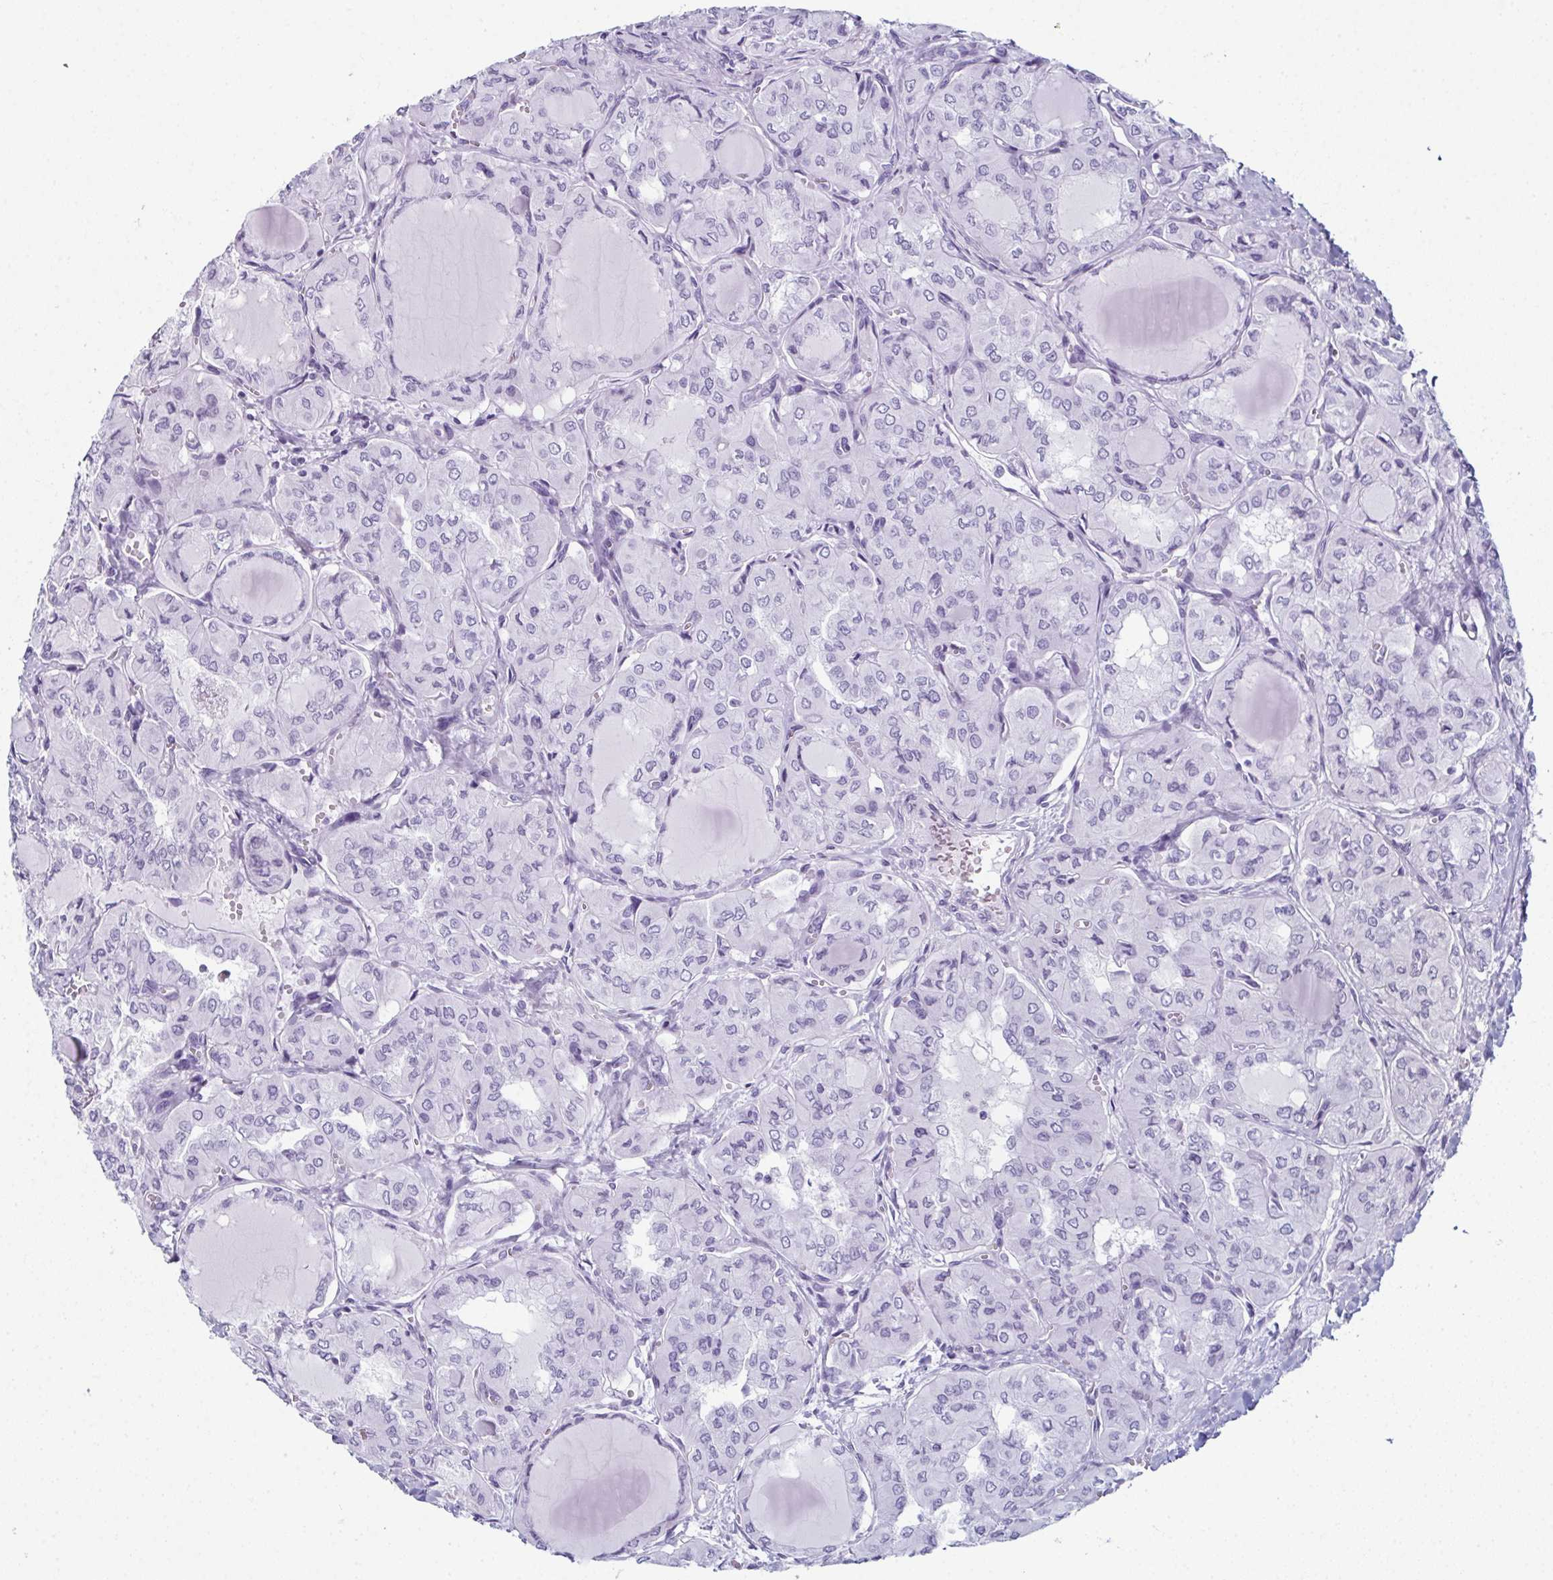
{"staining": {"intensity": "negative", "quantity": "none", "location": "none"}, "tissue": "thyroid cancer", "cell_type": "Tumor cells", "image_type": "cancer", "snomed": [{"axis": "morphology", "description": "Papillary adenocarcinoma, NOS"}, {"axis": "topography", "description": "Thyroid gland"}], "caption": "A high-resolution micrograph shows immunohistochemistry staining of thyroid cancer (papillary adenocarcinoma), which shows no significant staining in tumor cells.", "gene": "ENKUR", "patient": {"sex": "male", "age": 20}}